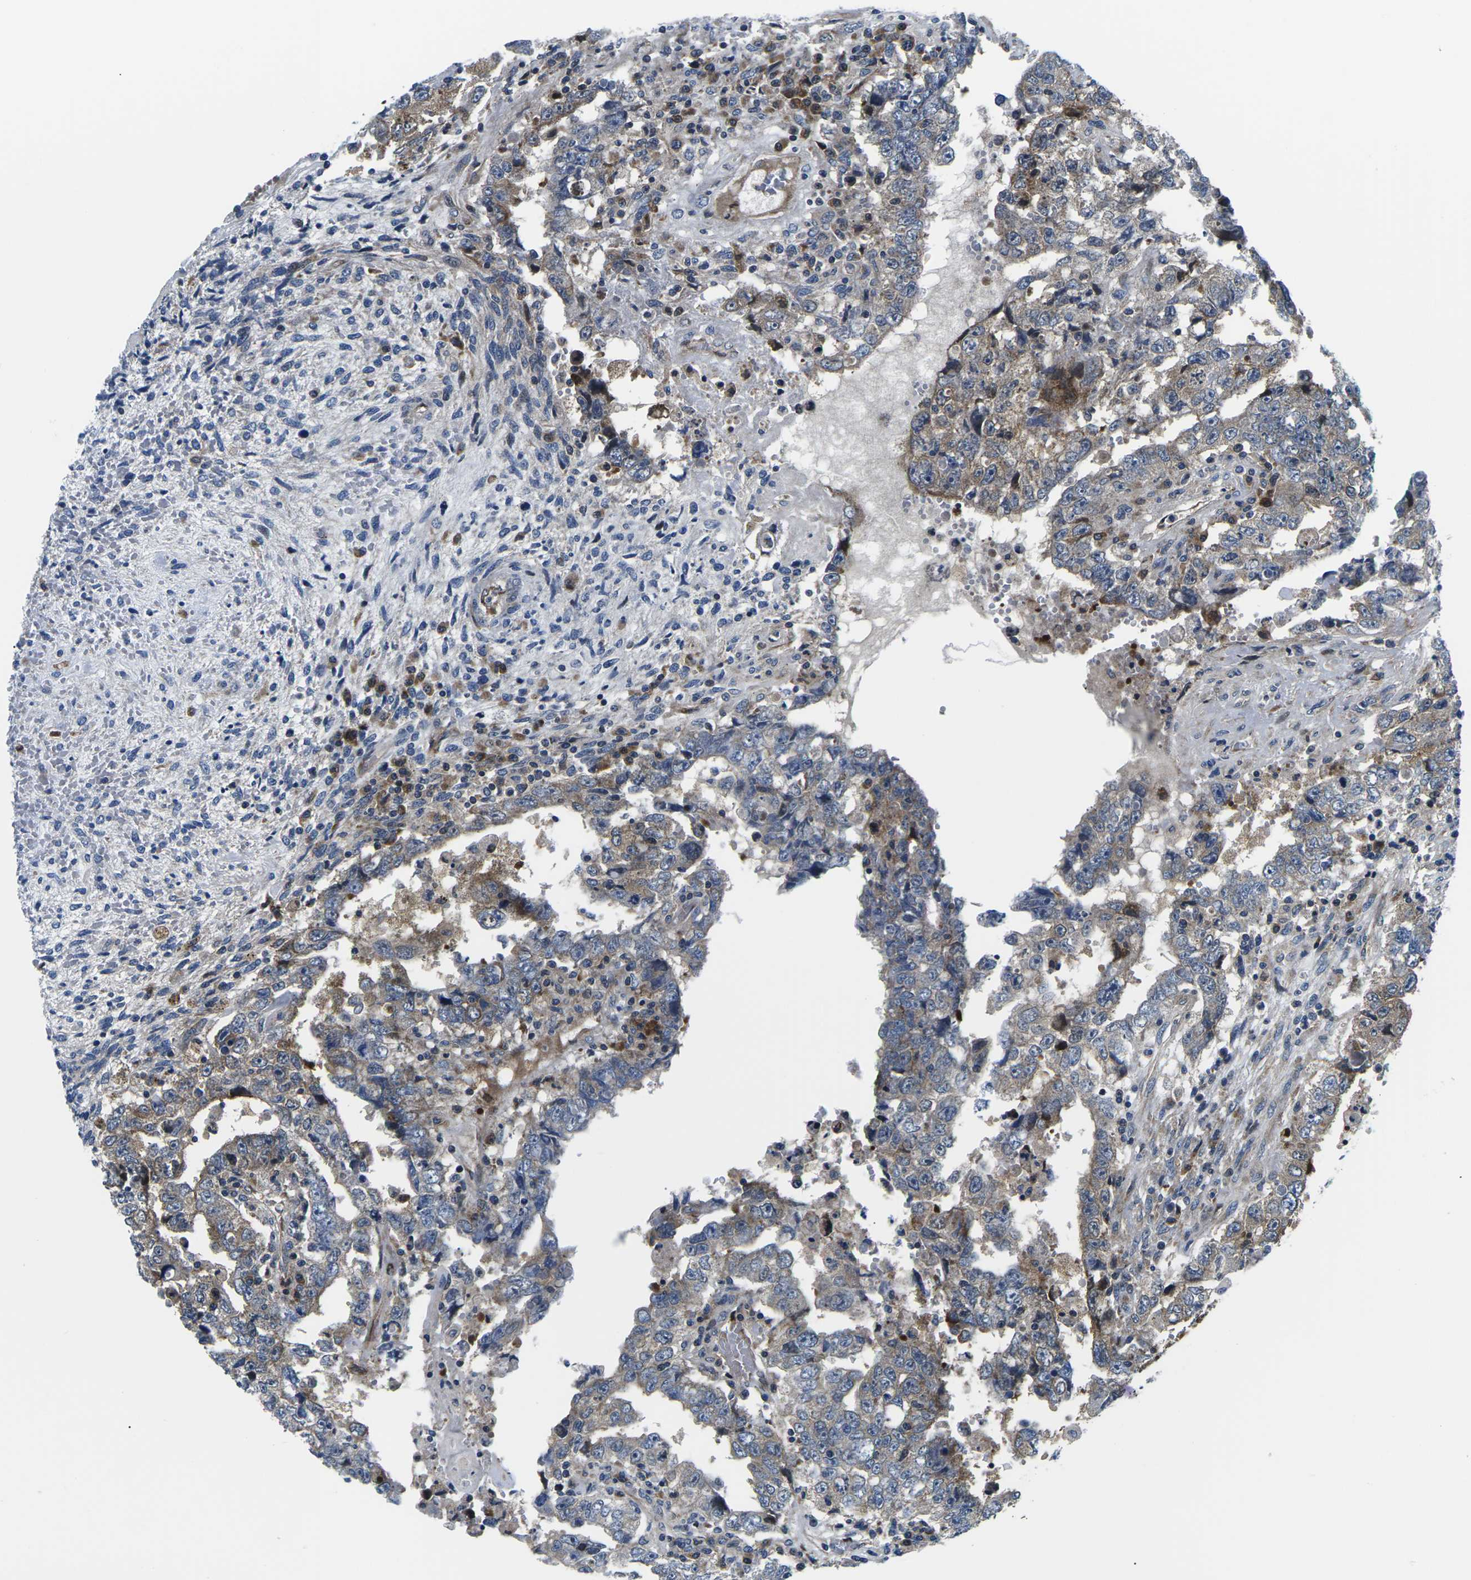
{"staining": {"intensity": "moderate", "quantity": "25%-75%", "location": "cytoplasmic/membranous"}, "tissue": "testis cancer", "cell_type": "Tumor cells", "image_type": "cancer", "snomed": [{"axis": "morphology", "description": "Carcinoma, Embryonal, NOS"}, {"axis": "topography", "description": "Testis"}], "caption": "A high-resolution photomicrograph shows immunohistochemistry staining of embryonal carcinoma (testis), which exhibits moderate cytoplasmic/membranous positivity in about 25%-75% of tumor cells.", "gene": "EIF4E", "patient": {"sex": "male", "age": 26}}